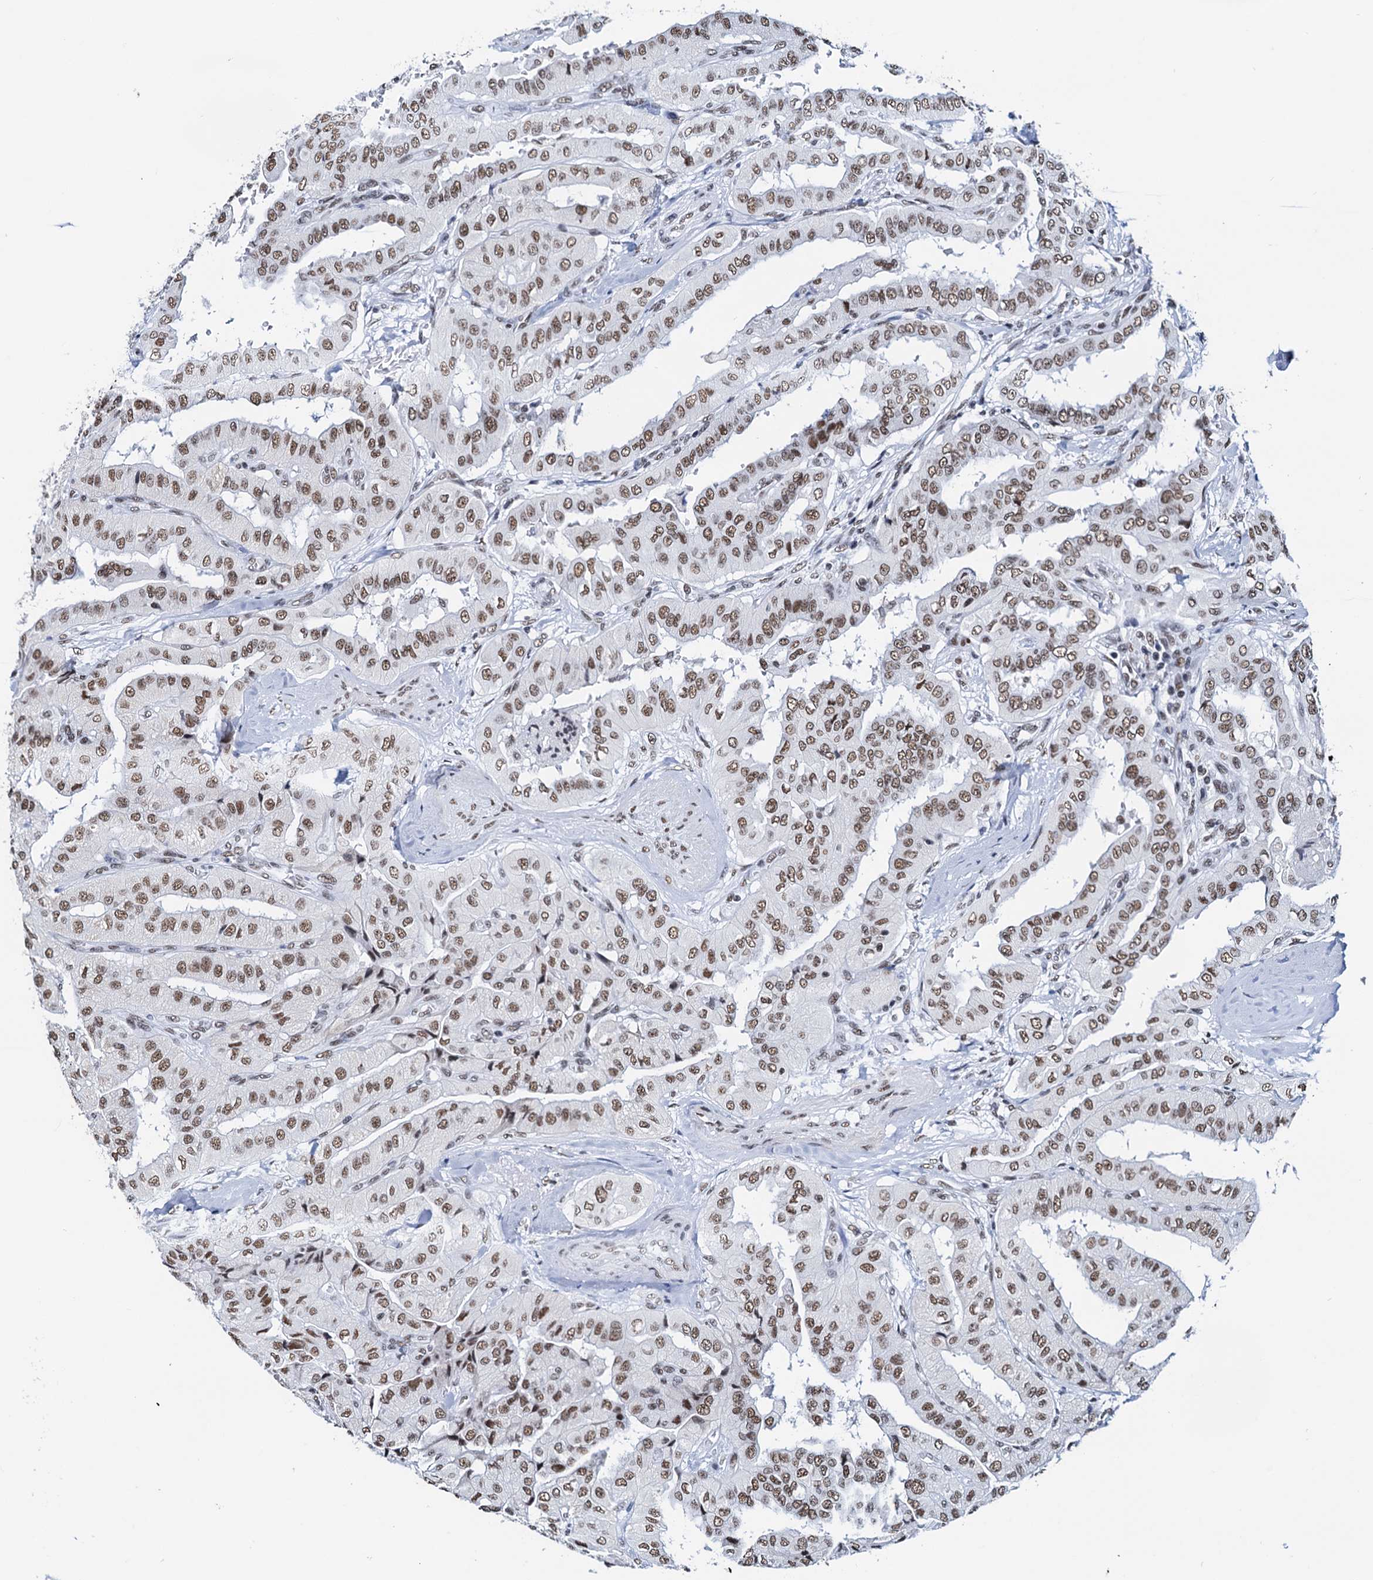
{"staining": {"intensity": "moderate", "quantity": ">75%", "location": "nuclear"}, "tissue": "thyroid cancer", "cell_type": "Tumor cells", "image_type": "cancer", "snomed": [{"axis": "morphology", "description": "Papillary adenocarcinoma, NOS"}, {"axis": "topography", "description": "Thyroid gland"}], "caption": "Protein analysis of thyroid cancer tissue reveals moderate nuclear expression in approximately >75% of tumor cells.", "gene": "SLTM", "patient": {"sex": "female", "age": 59}}